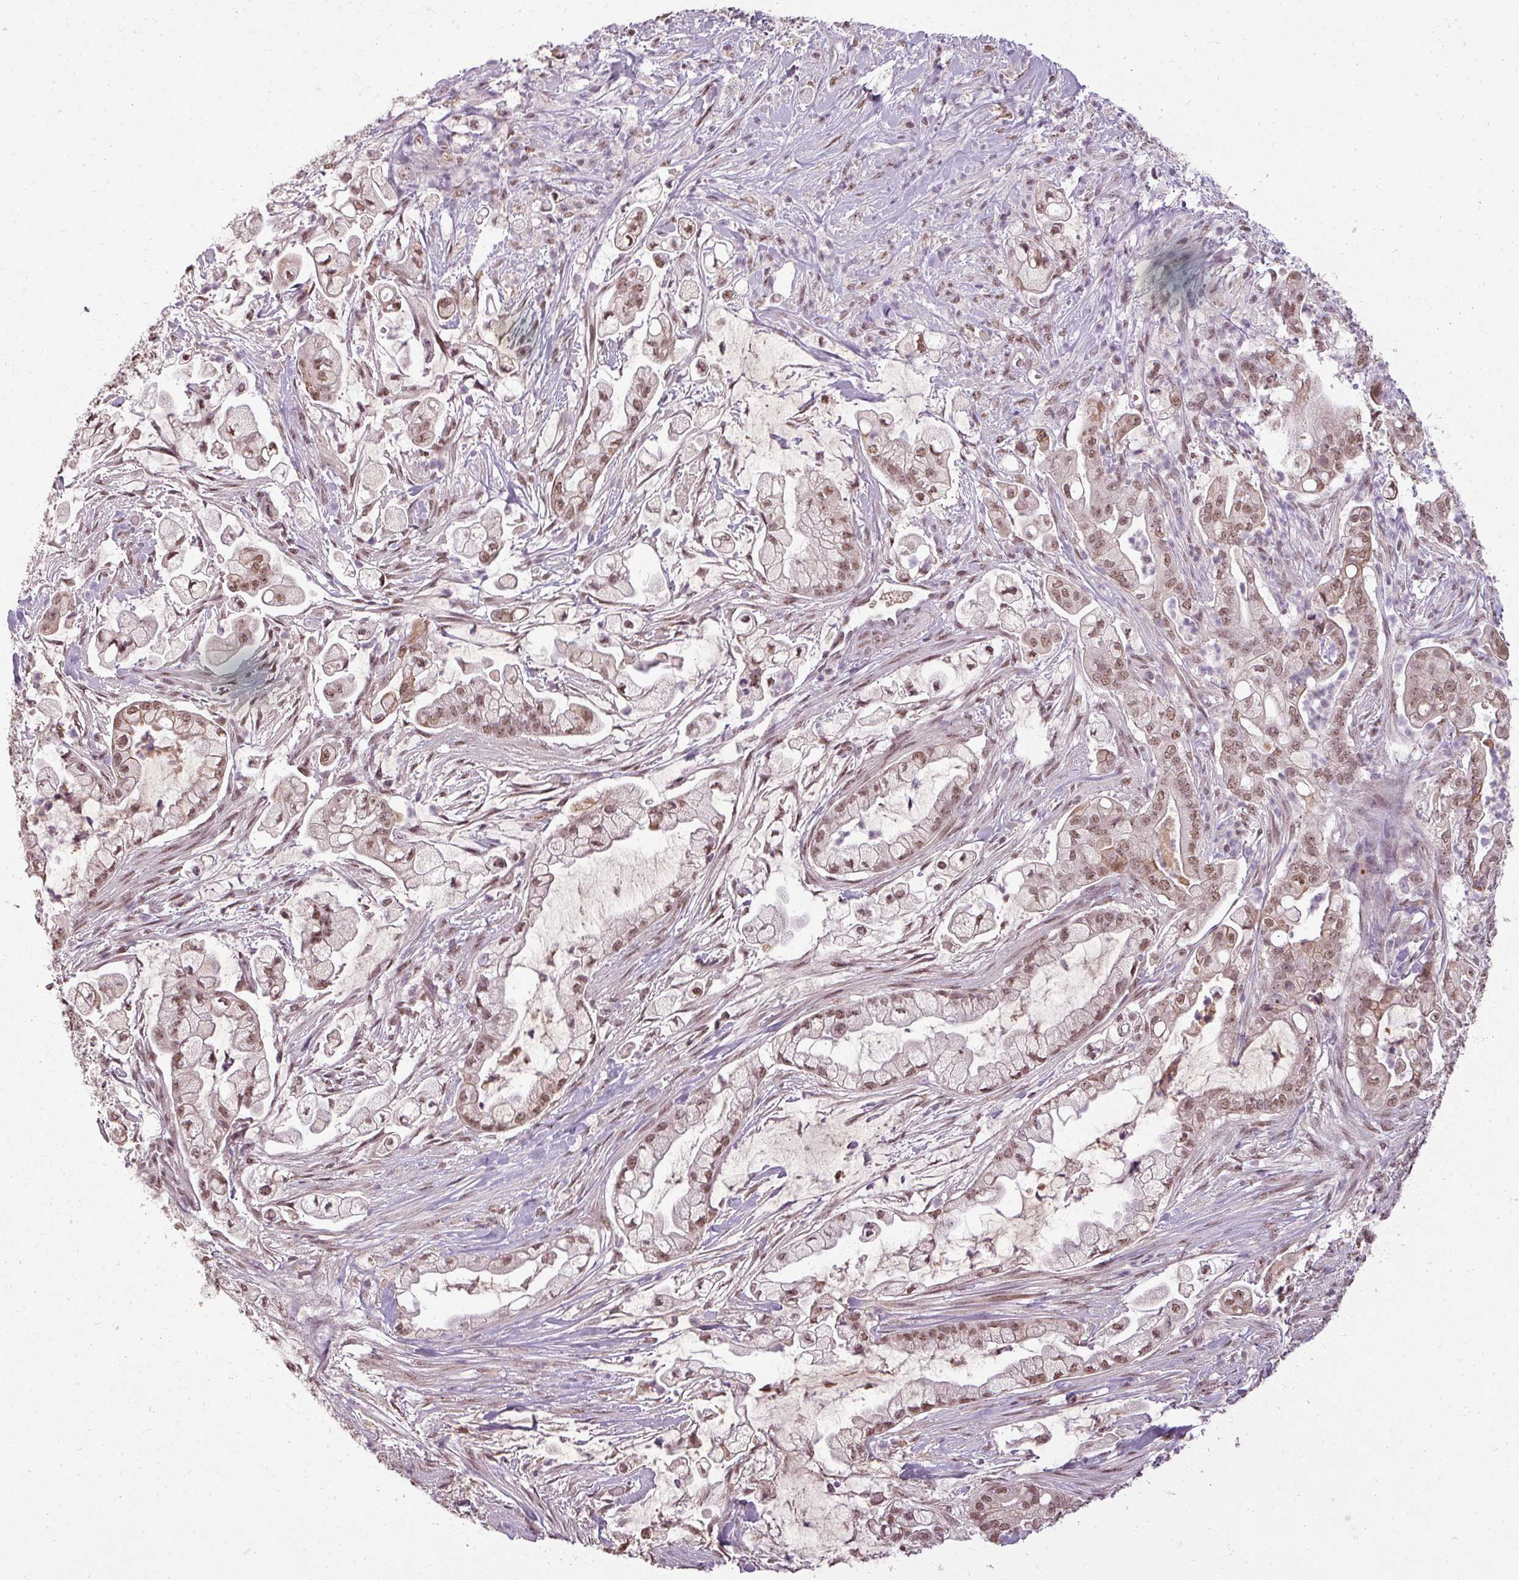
{"staining": {"intensity": "moderate", "quantity": ">75%", "location": "nuclear"}, "tissue": "pancreatic cancer", "cell_type": "Tumor cells", "image_type": "cancer", "snomed": [{"axis": "morphology", "description": "Adenocarcinoma, NOS"}, {"axis": "topography", "description": "Pancreas"}], "caption": "Pancreatic adenocarcinoma tissue exhibits moderate nuclear expression in approximately >75% of tumor cells", "gene": "BCAS3", "patient": {"sex": "female", "age": 69}}